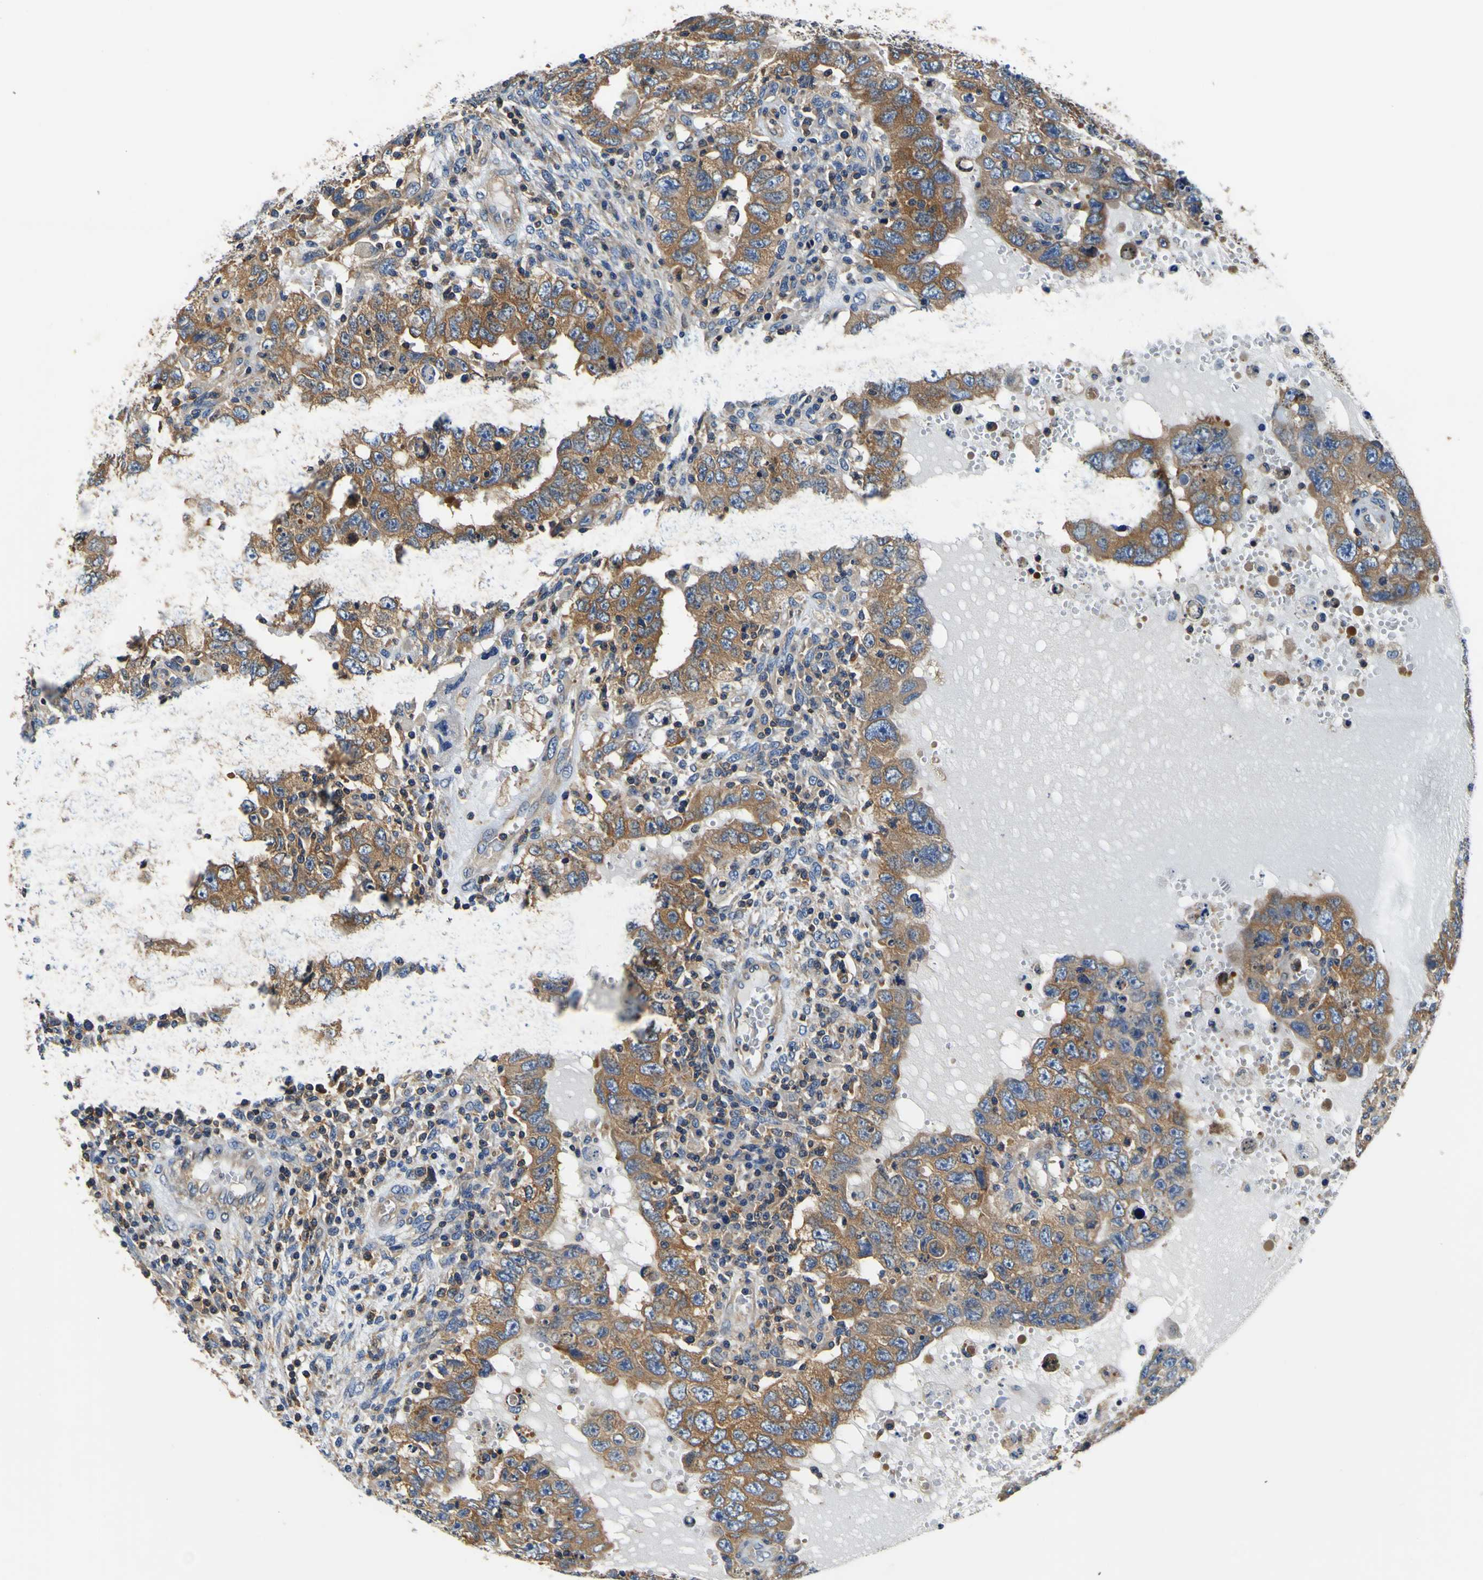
{"staining": {"intensity": "moderate", "quantity": ">75%", "location": "cytoplasmic/membranous"}, "tissue": "testis cancer", "cell_type": "Tumor cells", "image_type": "cancer", "snomed": [{"axis": "morphology", "description": "Carcinoma, Embryonal, NOS"}, {"axis": "topography", "description": "Testis"}], "caption": "Testis cancer (embryonal carcinoma) was stained to show a protein in brown. There is medium levels of moderate cytoplasmic/membranous positivity in about >75% of tumor cells. (DAB (3,3'-diaminobenzidine) = brown stain, brightfield microscopy at high magnification).", "gene": "CNR2", "patient": {"sex": "male", "age": 26}}